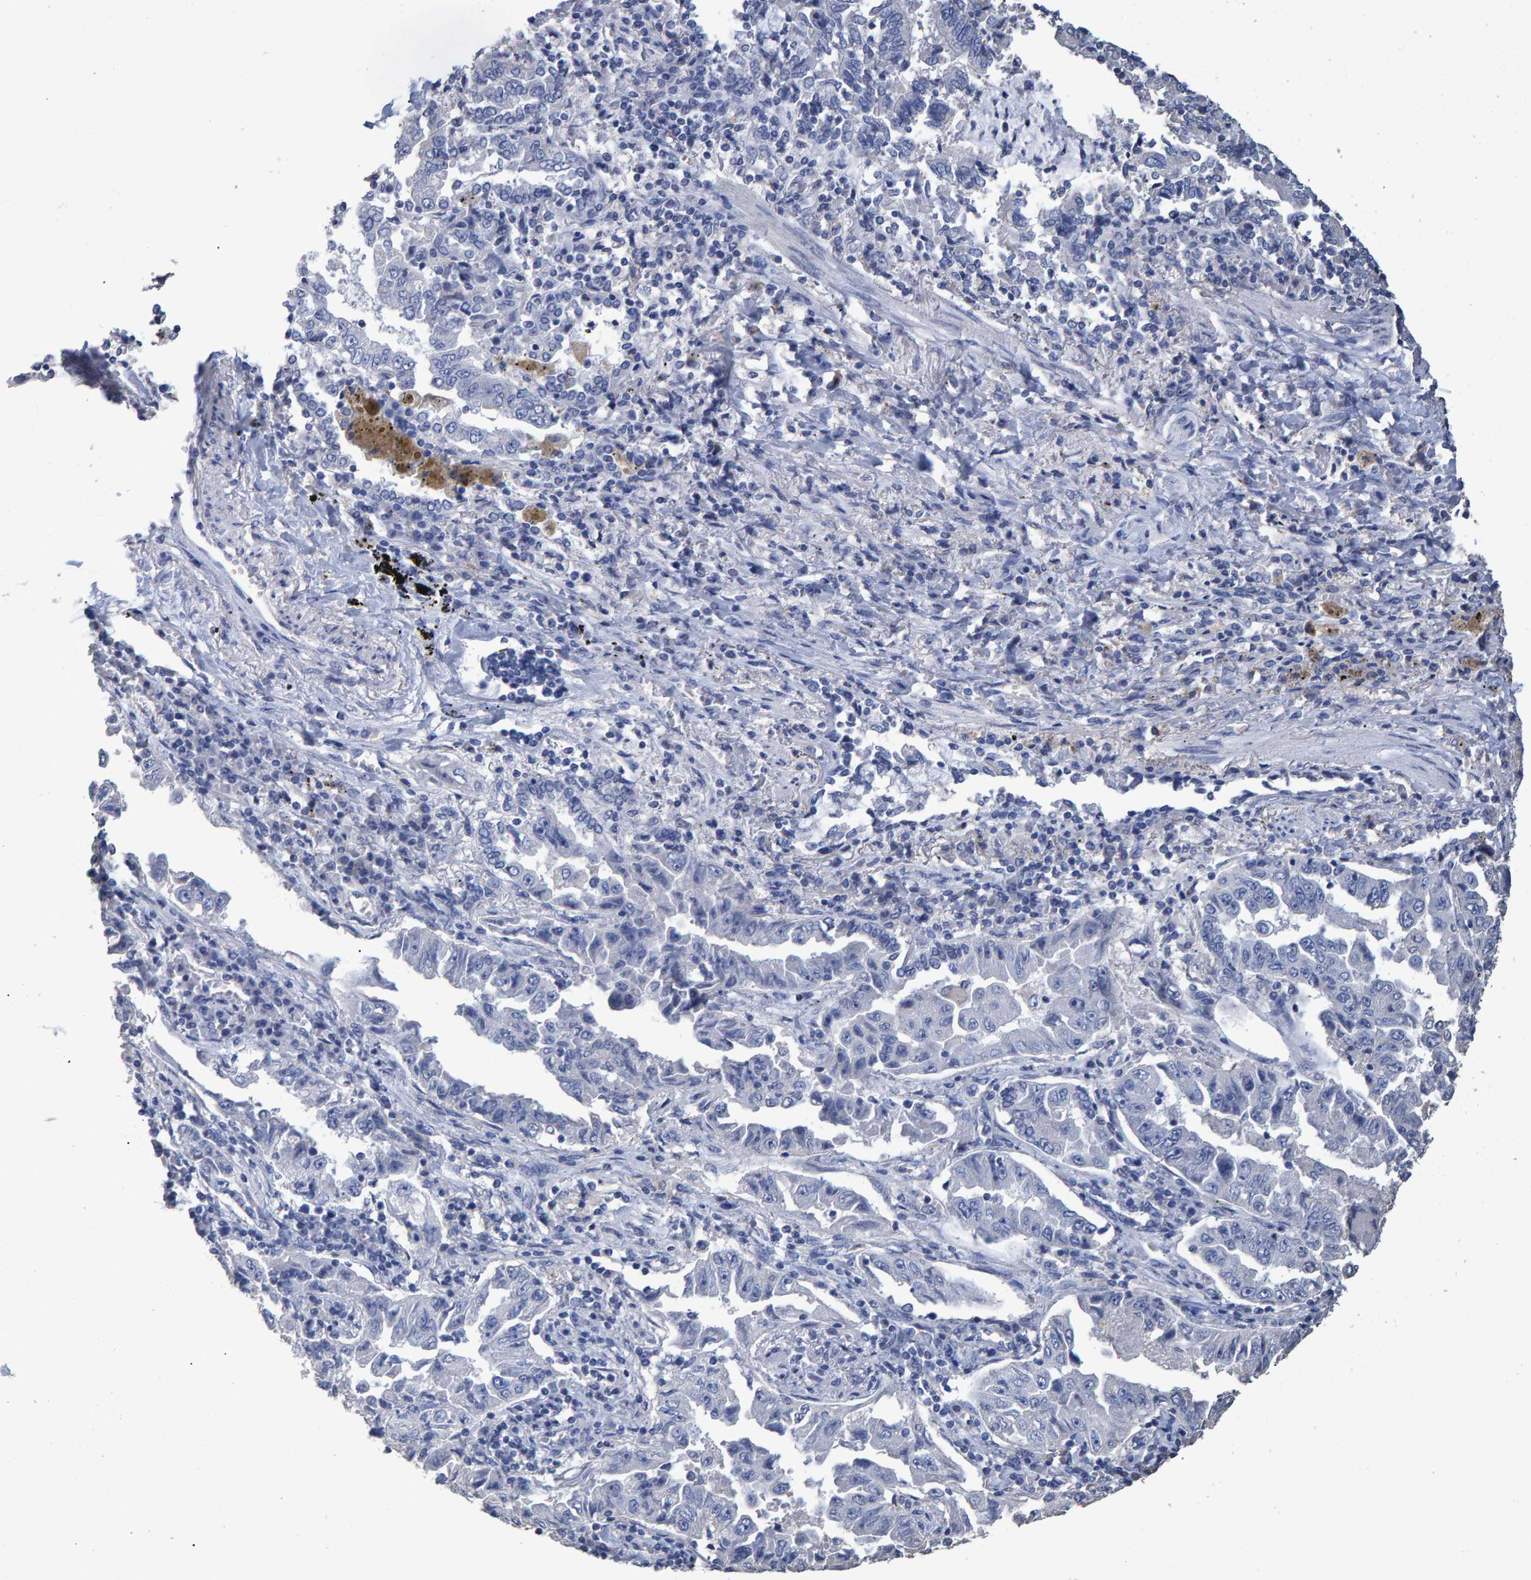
{"staining": {"intensity": "negative", "quantity": "none", "location": "none"}, "tissue": "lung cancer", "cell_type": "Tumor cells", "image_type": "cancer", "snomed": [{"axis": "morphology", "description": "Adenocarcinoma, NOS"}, {"axis": "topography", "description": "Lung"}], "caption": "Immunohistochemistry (IHC) histopathology image of lung adenocarcinoma stained for a protein (brown), which displays no staining in tumor cells.", "gene": "HEMGN", "patient": {"sex": "female", "age": 51}}